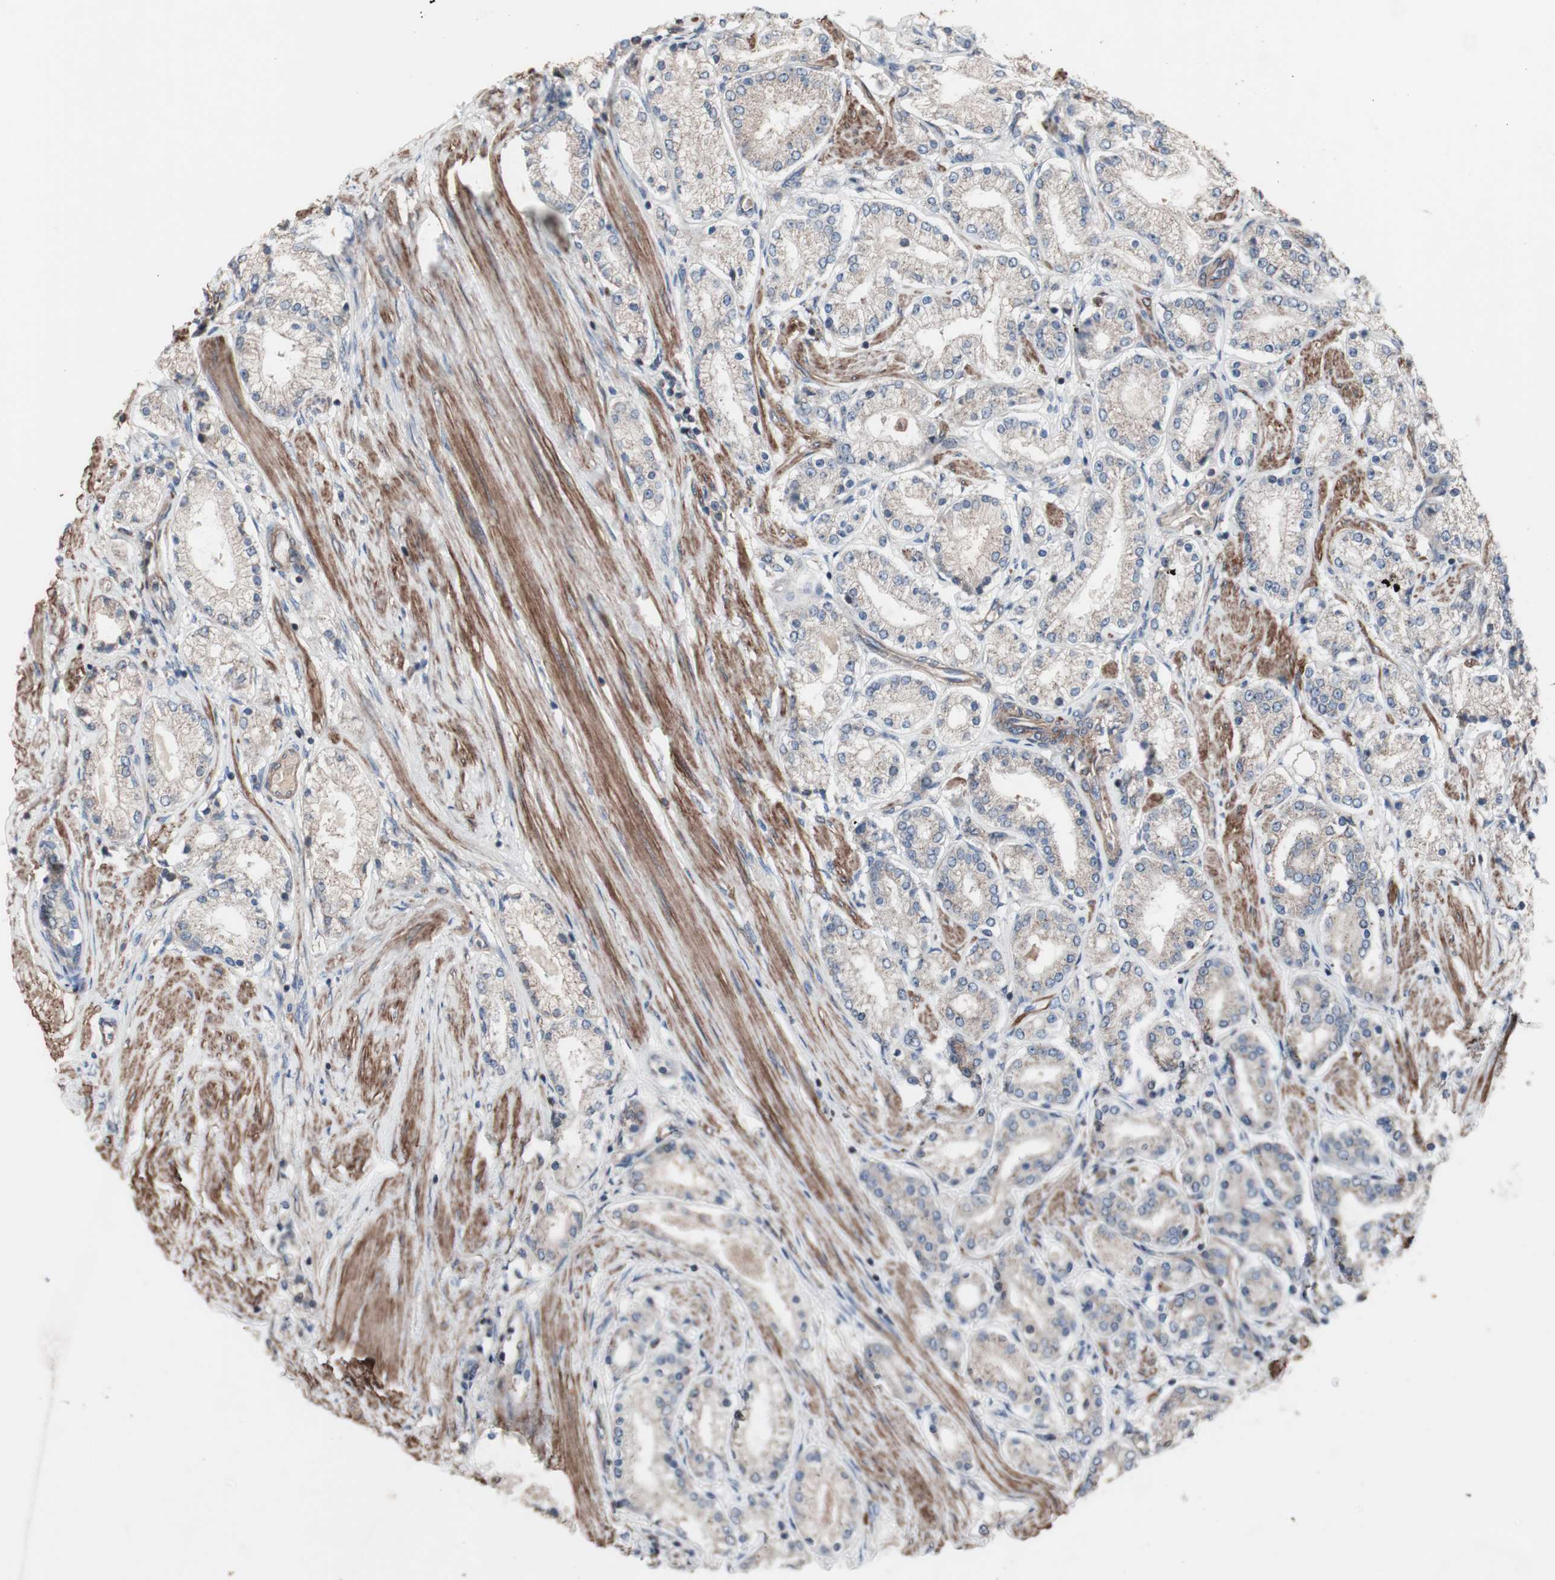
{"staining": {"intensity": "weak", "quantity": ">75%", "location": "cytoplasmic/membranous"}, "tissue": "prostate cancer", "cell_type": "Tumor cells", "image_type": "cancer", "snomed": [{"axis": "morphology", "description": "Adenocarcinoma, Low grade"}, {"axis": "topography", "description": "Prostate"}], "caption": "Prostate low-grade adenocarcinoma stained with a brown dye exhibits weak cytoplasmic/membranous positive expression in about >75% of tumor cells.", "gene": "COPB1", "patient": {"sex": "male", "age": 63}}